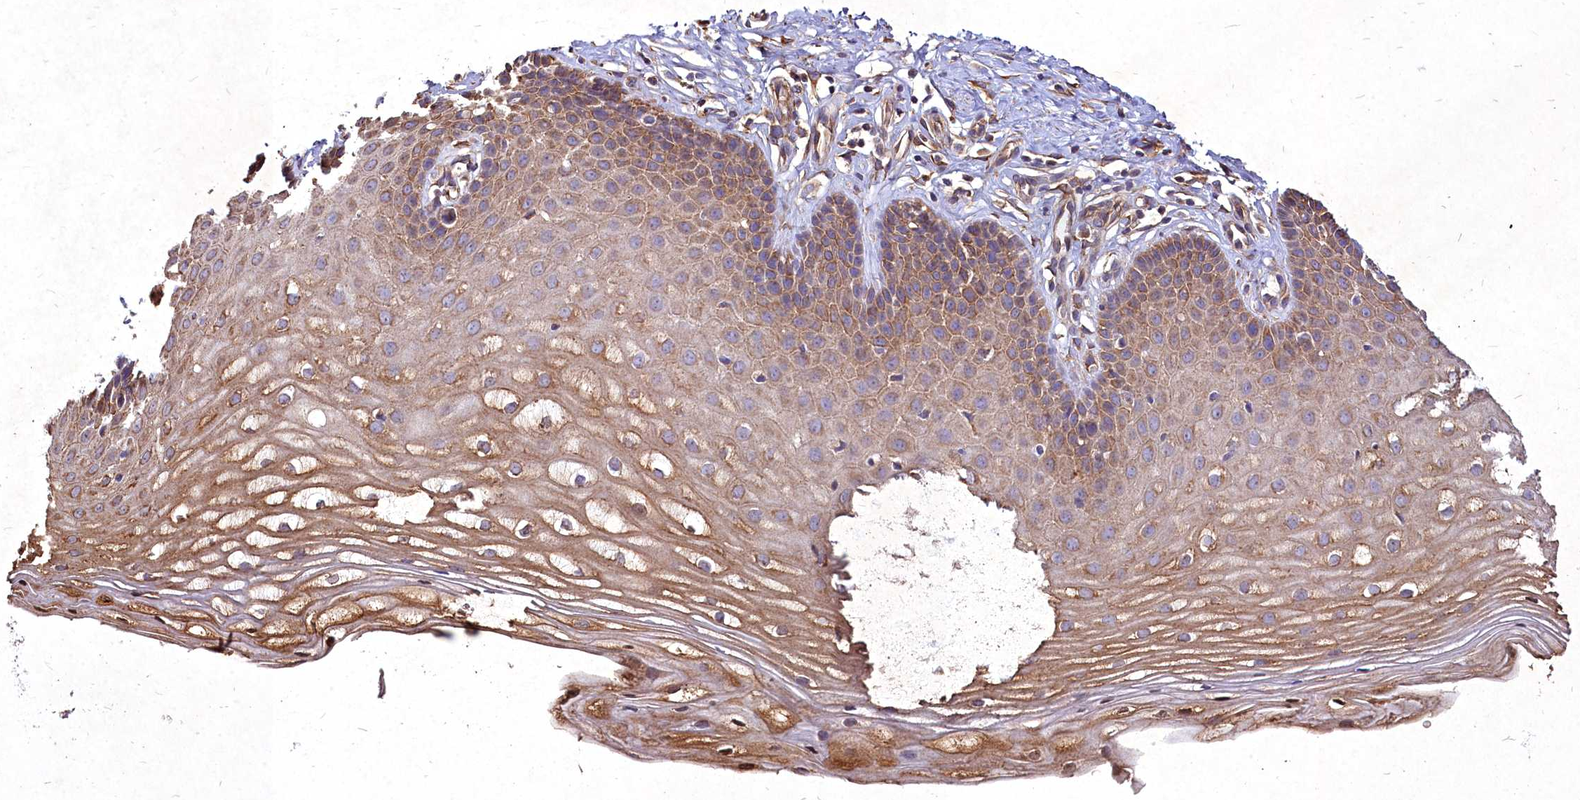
{"staining": {"intensity": "moderate", "quantity": ">75%", "location": "cytoplasmic/membranous"}, "tissue": "cervix", "cell_type": "Squamous epithelial cells", "image_type": "normal", "snomed": [{"axis": "morphology", "description": "Normal tissue, NOS"}, {"axis": "topography", "description": "Cervix"}], "caption": "Cervix stained with immunohistochemistry (IHC) shows moderate cytoplasmic/membranous staining in about >75% of squamous epithelial cells. The staining was performed using DAB (3,3'-diaminobenzidine), with brown indicating positive protein expression. Nuclei are stained blue with hematoxylin.", "gene": "SKA1", "patient": {"sex": "female", "age": 36}}